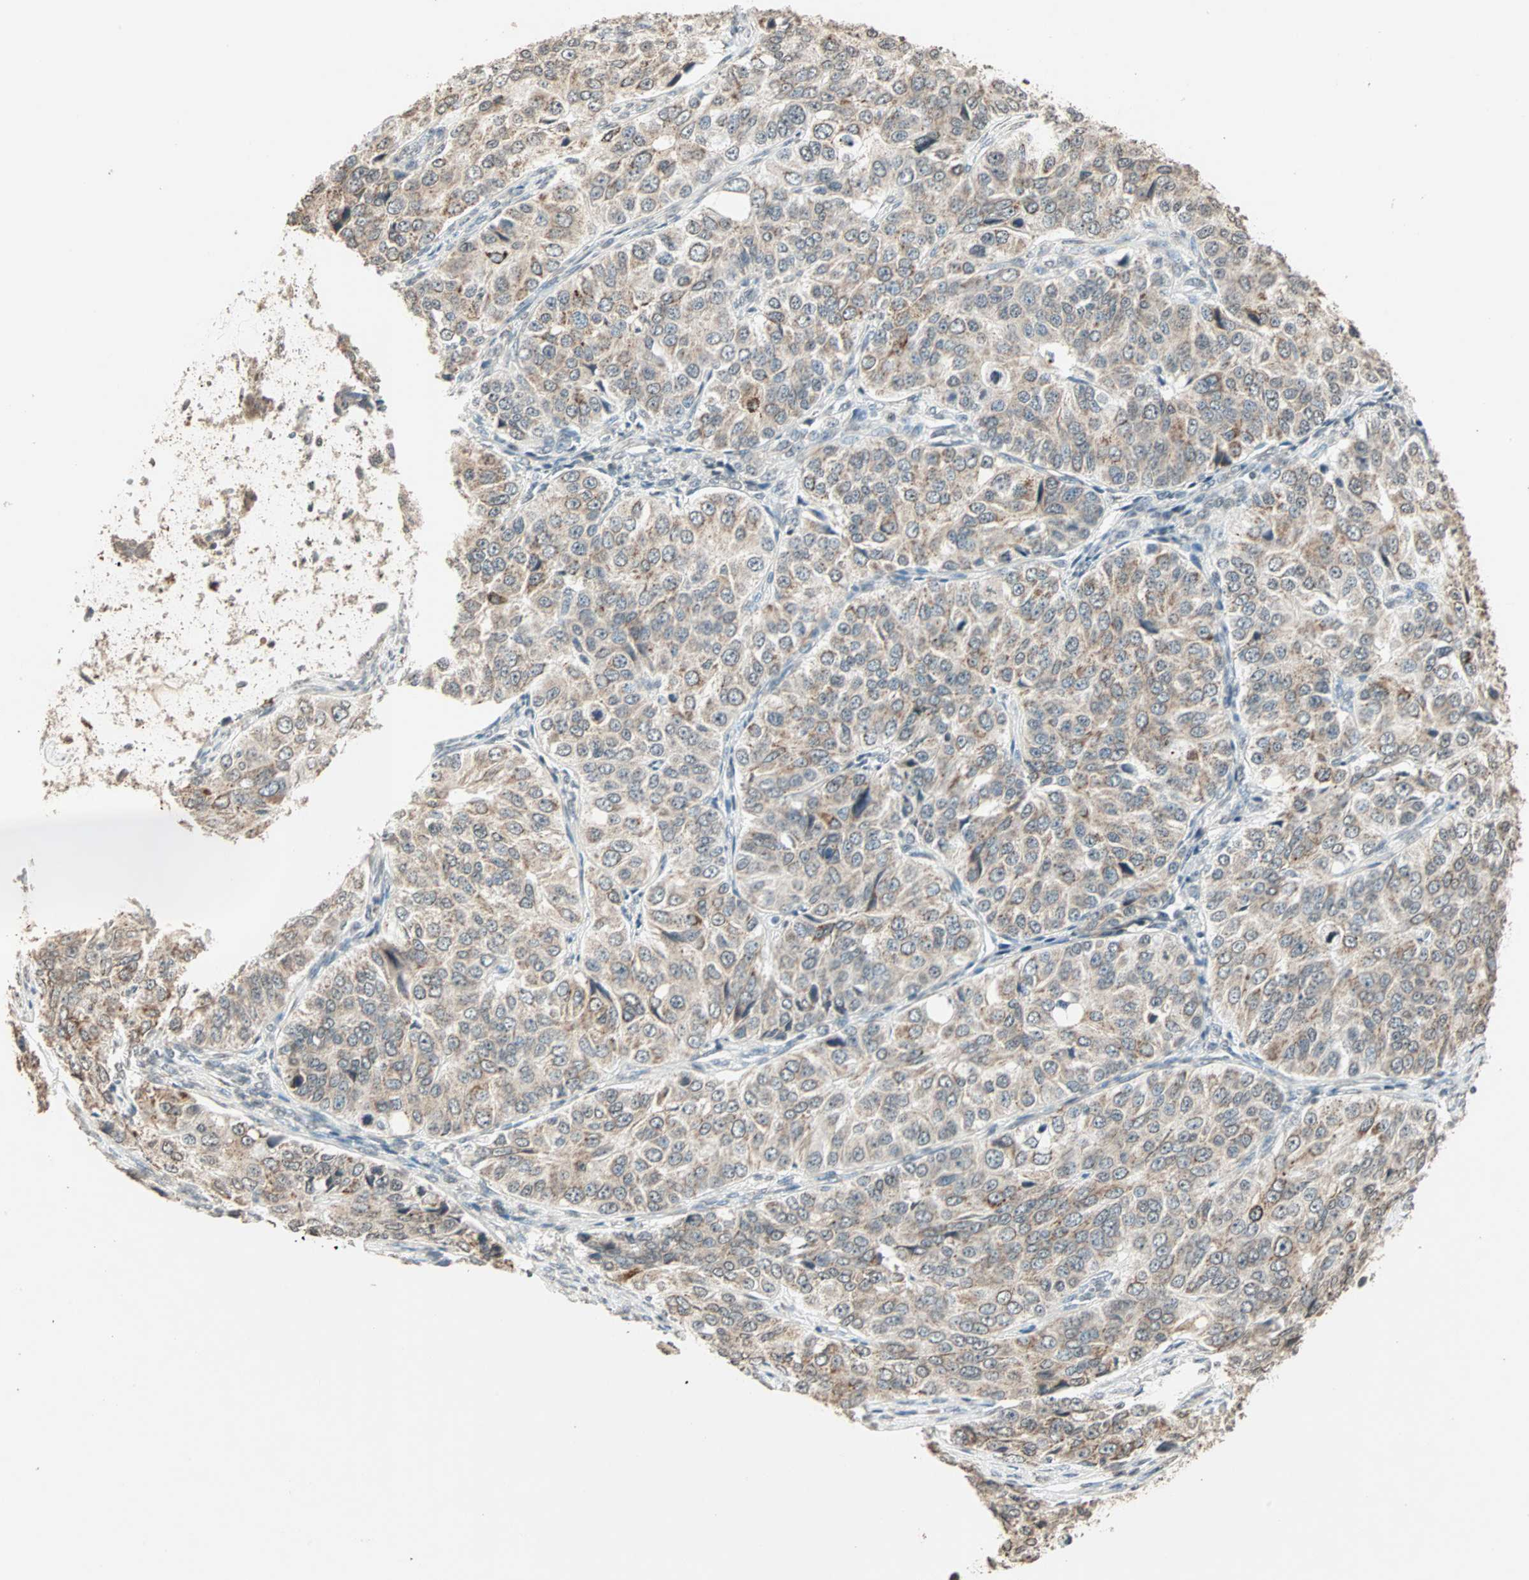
{"staining": {"intensity": "moderate", "quantity": "<25%", "location": "cytoplasmic/membranous"}, "tissue": "ovarian cancer", "cell_type": "Tumor cells", "image_type": "cancer", "snomed": [{"axis": "morphology", "description": "Carcinoma, endometroid"}, {"axis": "topography", "description": "Ovary"}], "caption": "Approximately <25% of tumor cells in human endometroid carcinoma (ovarian) reveal moderate cytoplasmic/membranous protein positivity as visualized by brown immunohistochemical staining.", "gene": "PRELID1", "patient": {"sex": "female", "age": 51}}